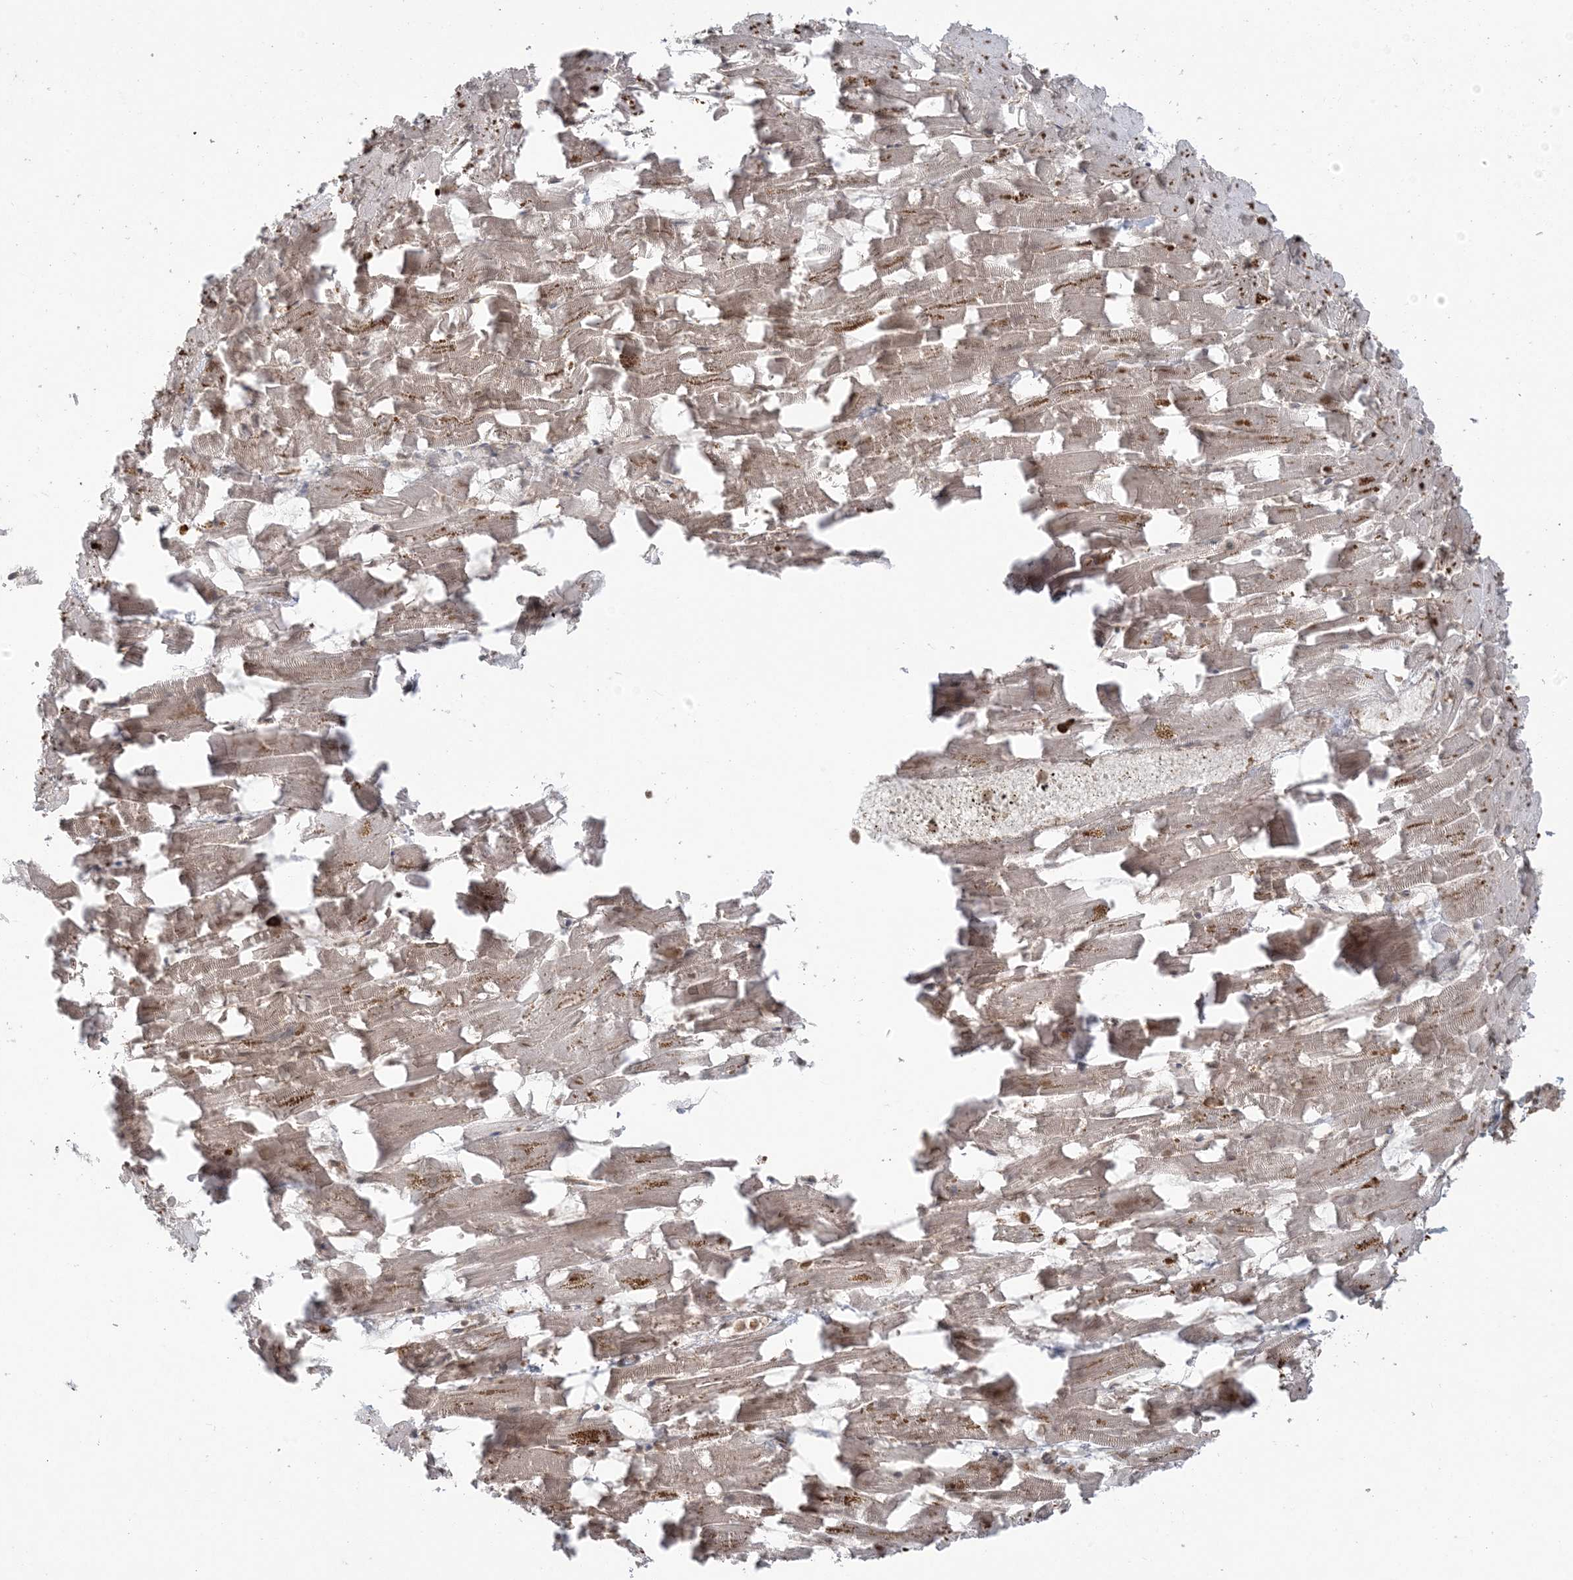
{"staining": {"intensity": "moderate", "quantity": ">75%", "location": "cytoplasmic/membranous,nuclear"}, "tissue": "heart muscle", "cell_type": "Cardiomyocytes", "image_type": "normal", "snomed": [{"axis": "morphology", "description": "Normal tissue, NOS"}, {"axis": "topography", "description": "Heart"}], "caption": "High-magnification brightfield microscopy of benign heart muscle stained with DAB (brown) and counterstained with hematoxylin (blue). cardiomyocytes exhibit moderate cytoplasmic/membranous,nuclear positivity is seen in about>75% of cells. The staining is performed using DAB (3,3'-diaminobenzidine) brown chromogen to label protein expression. The nuclei are counter-stained blue using hematoxylin.", "gene": "DDX19B", "patient": {"sex": "female", "age": 64}}